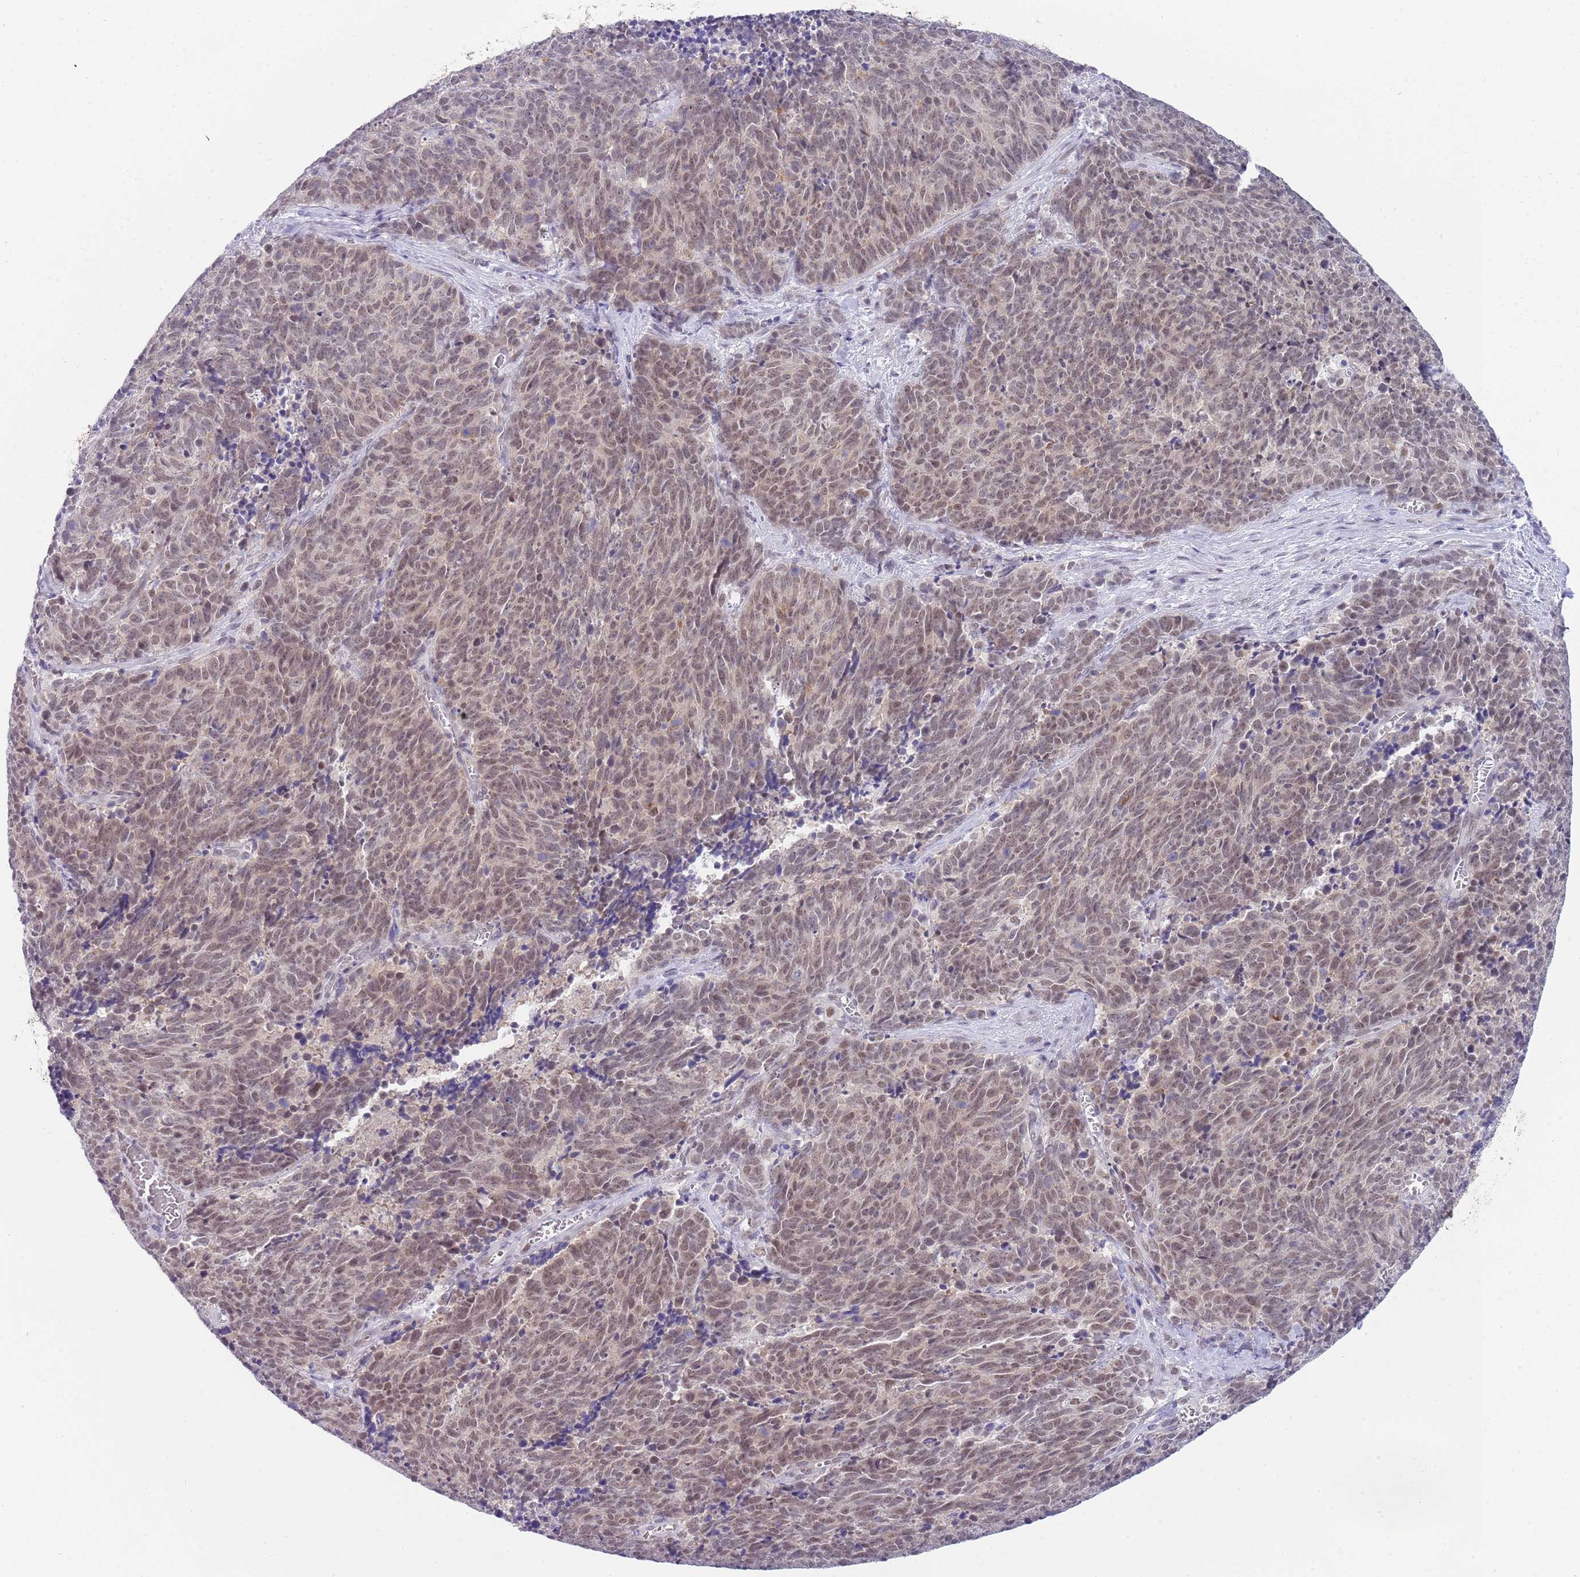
{"staining": {"intensity": "weak", "quantity": "25%-75%", "location": "nuclear"}, "tissue": "cervical cancer", "cell_type": "Tumor cells", "image_type": "cancer", "snomed": [{"axis": "morphology", "description": "Squamous cell carcinoma, NOS"}, {"axis": "topography", "description": "Cervix"}], "caption": "Human cervical squamous cell carcinoma stained with a protein marker exhibits weak staining in tumor cells.", "gene": "SEPHS2", "patient": {"sex": "female", "age": 29}}